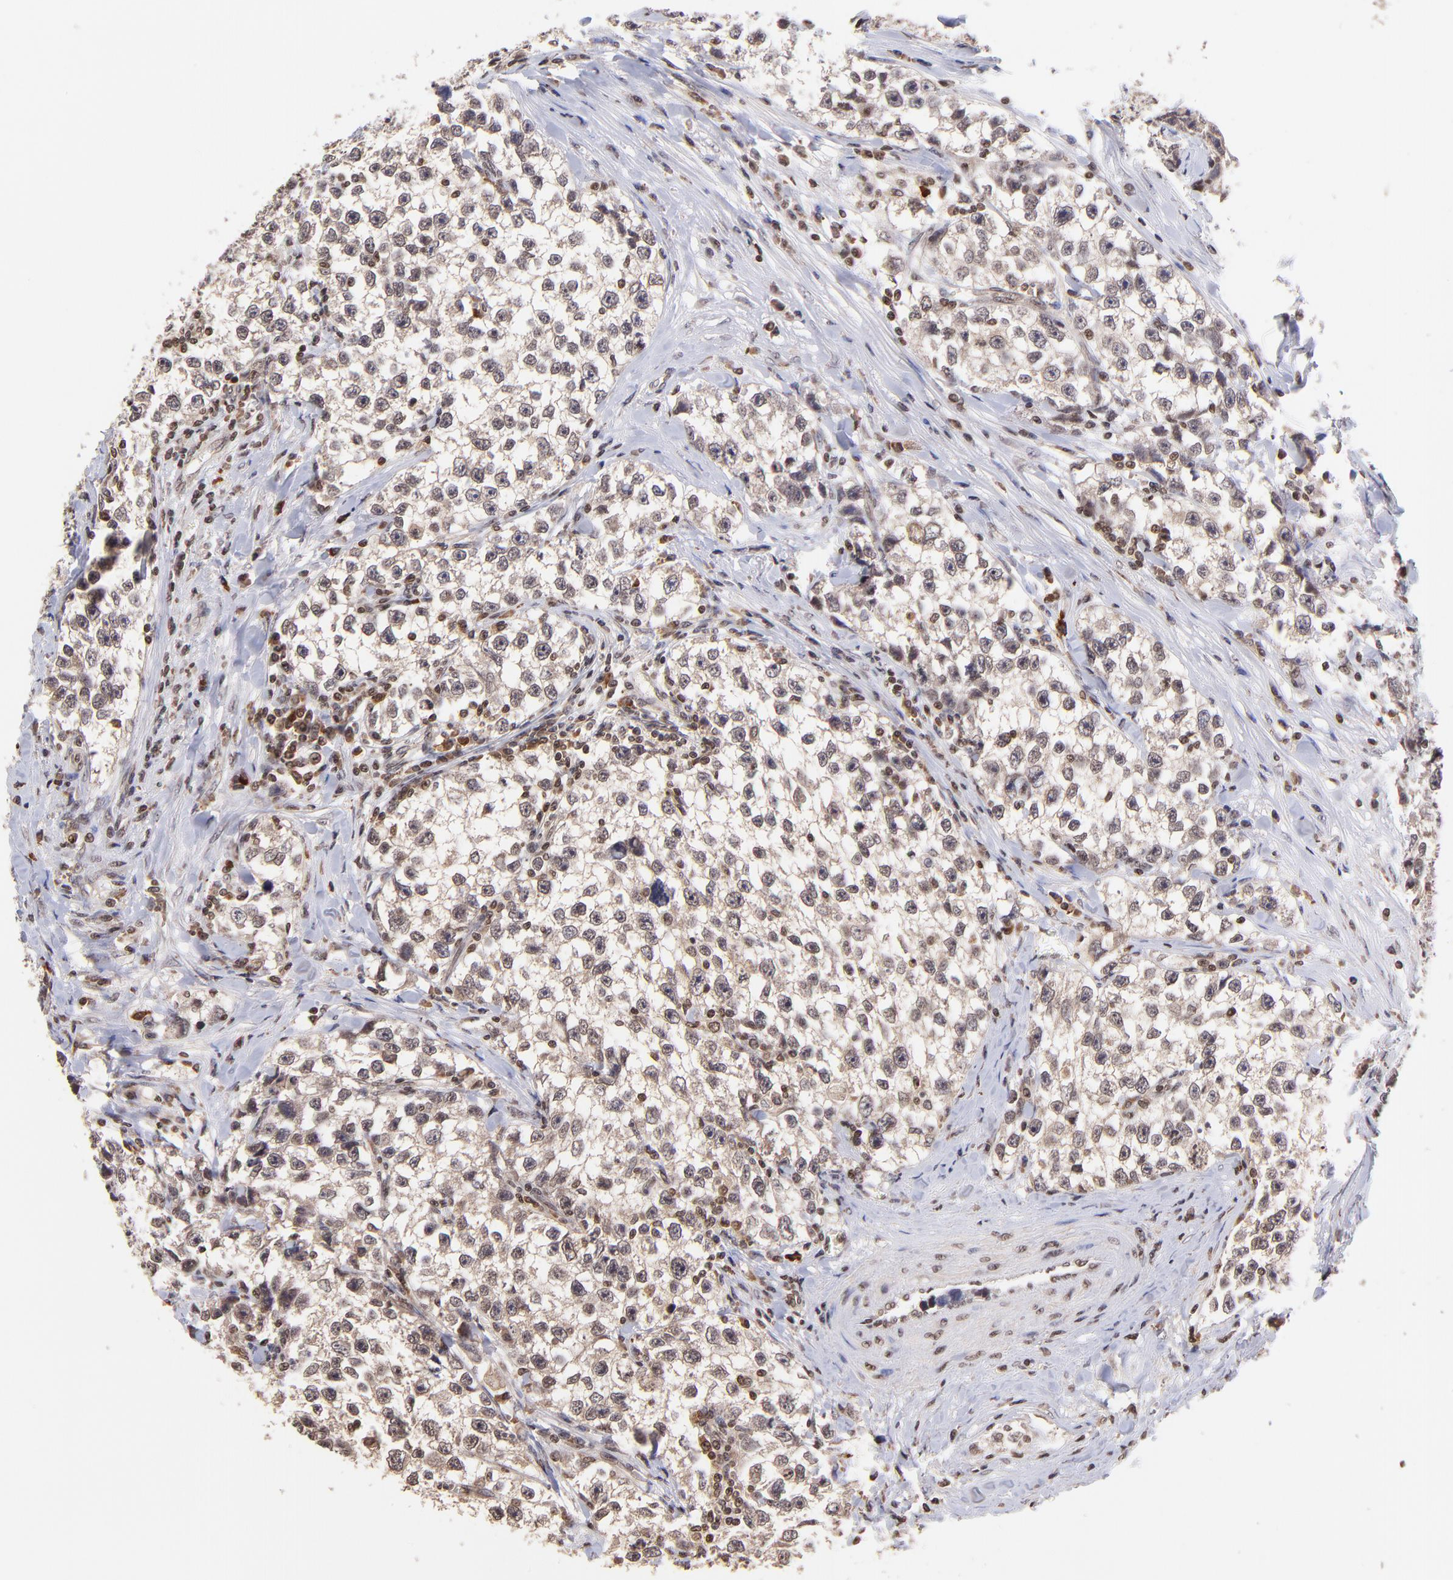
{"staining": {"intensity": "weak", "quantity": ">75%", "location": "cytoplasmic/membranous,nuclear"}, "tissue": "testis cancer", "cell_type": "Tumor cells", "image_type": "cancer", "snomed": [{"axis": "morphology", "description": "Seminoma, NOS"}, {"axis": "morphology", "description": "Carcinoma, Embryonal, NOS"}, {"axis": "topography", "description": "Testis"}], "caption": "This histopathology image reveals embryonal carcinoma (testis) stained with IHC to label a protein in brown. The cytoplasmic/membranous and nuclear of tumor cells show weak positivity for the protein. Nuclei are counter-stained blue.", "gene": "WDR25", "patient": {"sex": "male", "age": 30}}